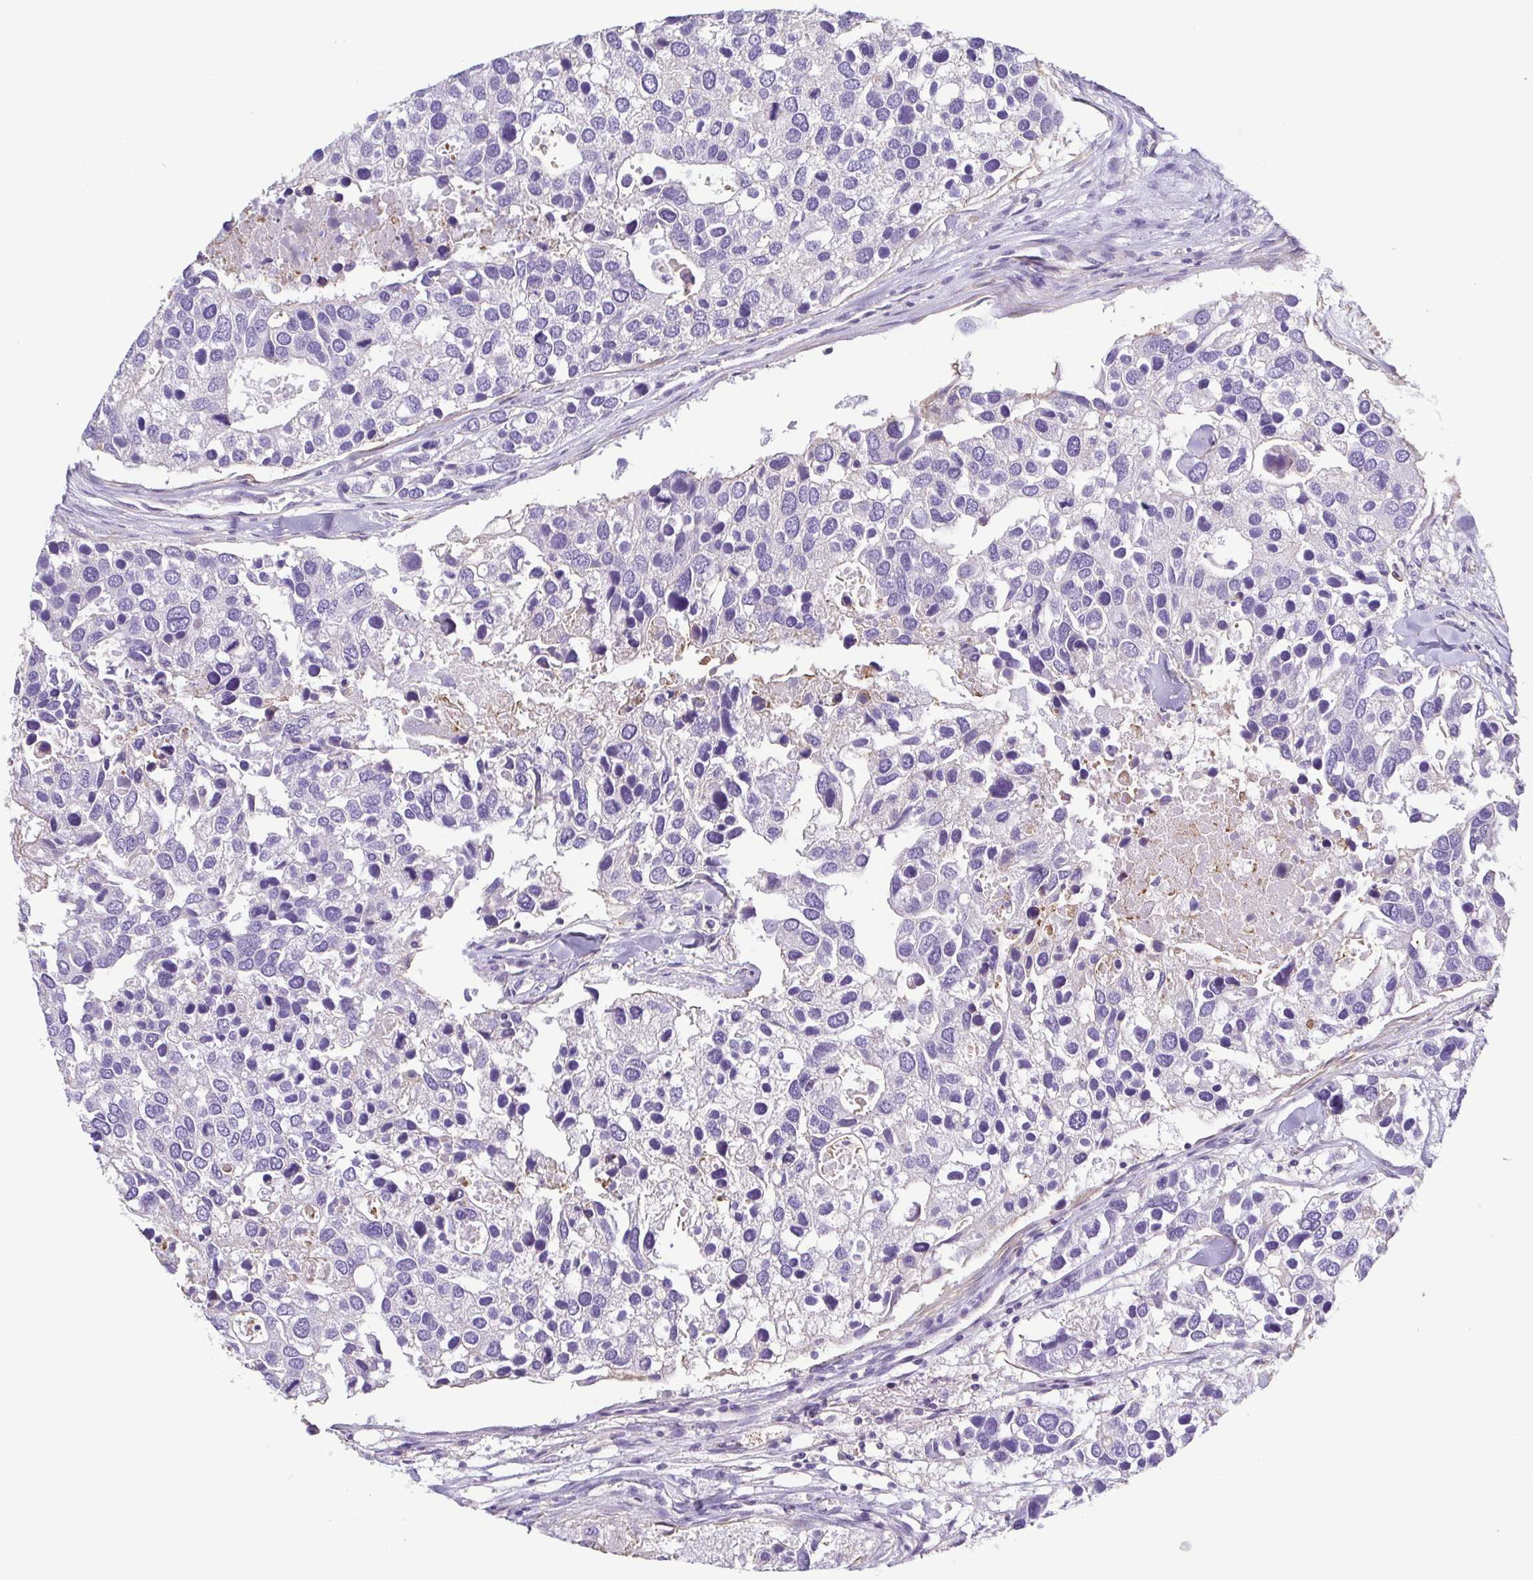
{"staining": {"intensity": "negative", "quantity": "none", "location": "none"}, "tissue": "breast cancer", "cell_type": "Tumor cells", "image_type": "cancer", "snomed": [{"axis": "morphology", "description": "Duct carcinoma"}, {"axis": "topography", "description": "Breast"}], "caption": "Protein analysis of breast cancer displays no significant staining in tumor cells.", "gene": "MYL6", "patient": {"sex": "female", "age": 83}}